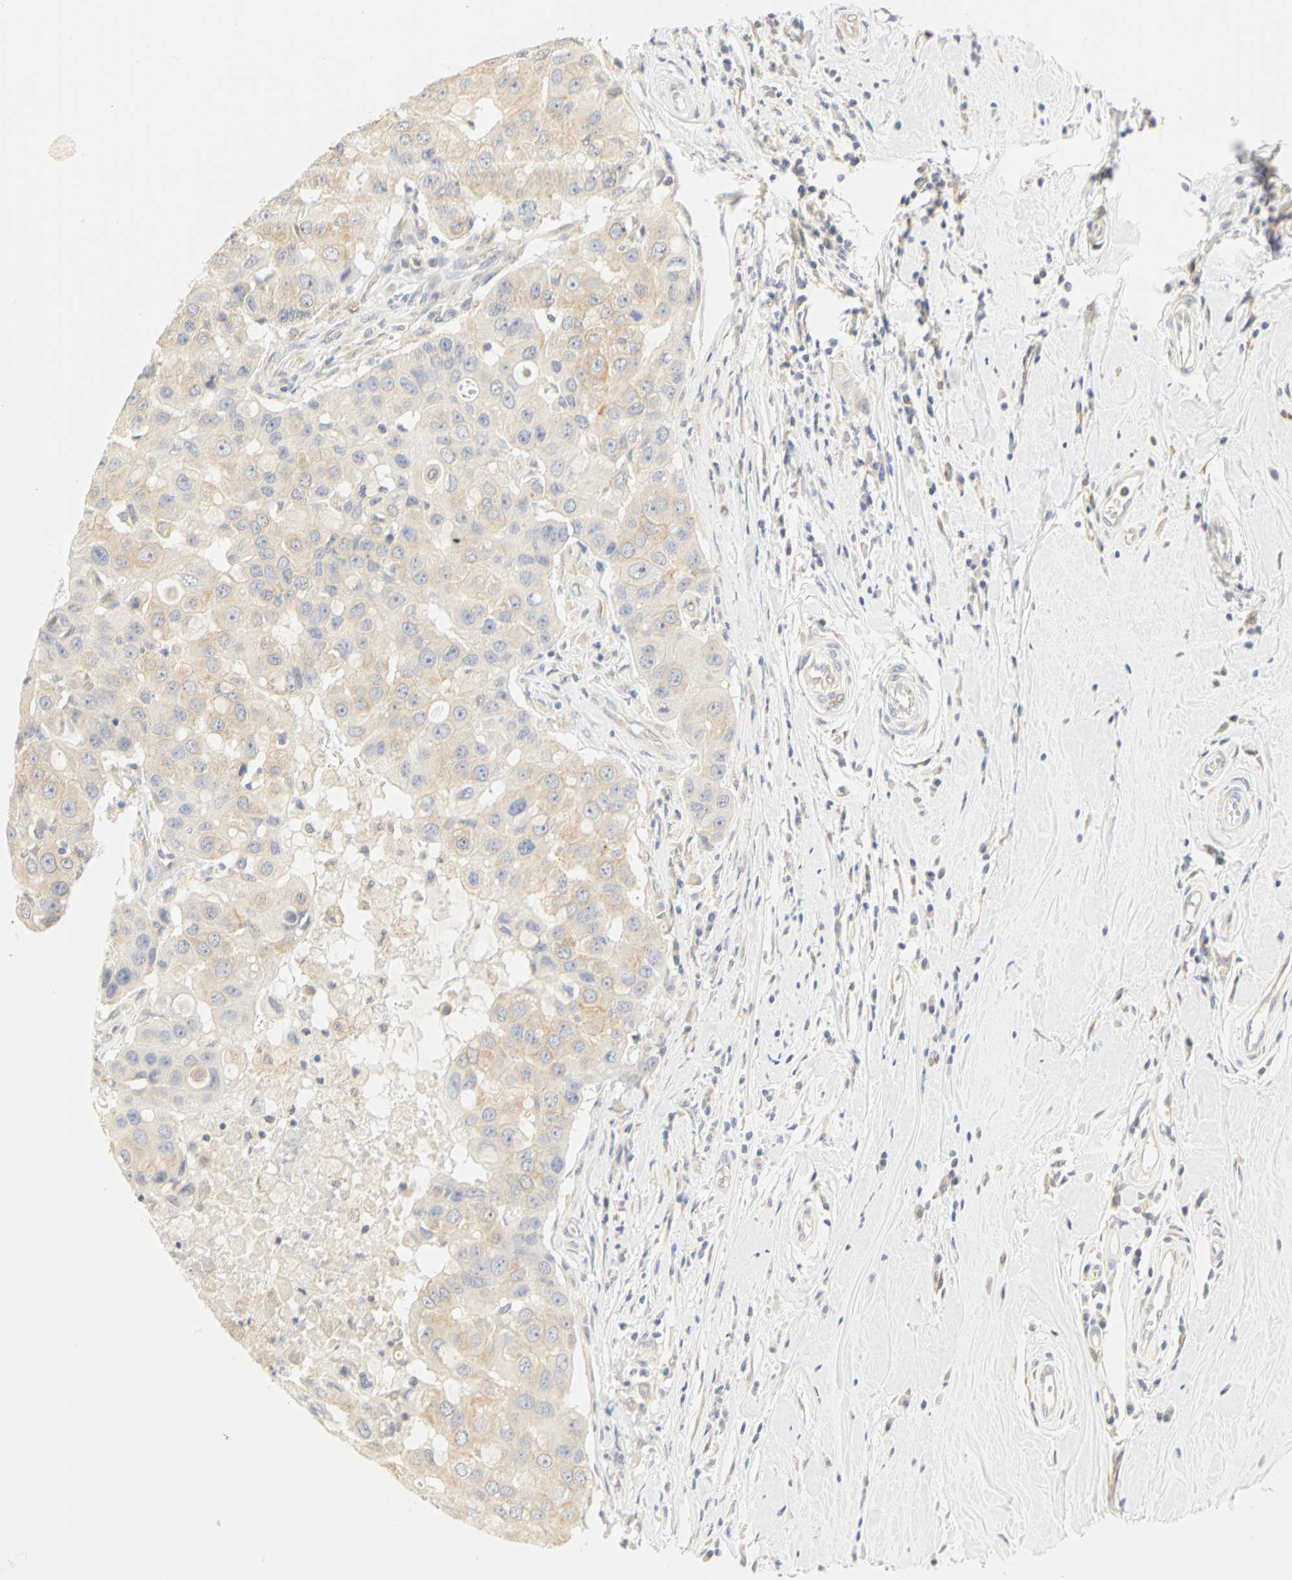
{"staining": {"intensity": "weak", "quantity": ">75%", "location": "cytoplasmic/membranous"}, "tissue": "breast cancer", "cell_type": "Tumor cells", "image_type": "cancer", "snomed": [{"axis": "morphology", "description": "Duct carcinoma"}, {"axis": "topography", "description": "Breast"}], "caption": "The immunohistochemical stain labels weak cytoplasmic/membranous expression in tumor cells of breast infiltrating ductal carcinoma tissue.", "gene": "GNRH2", "patient": {"sex": "female", "age": 27}}